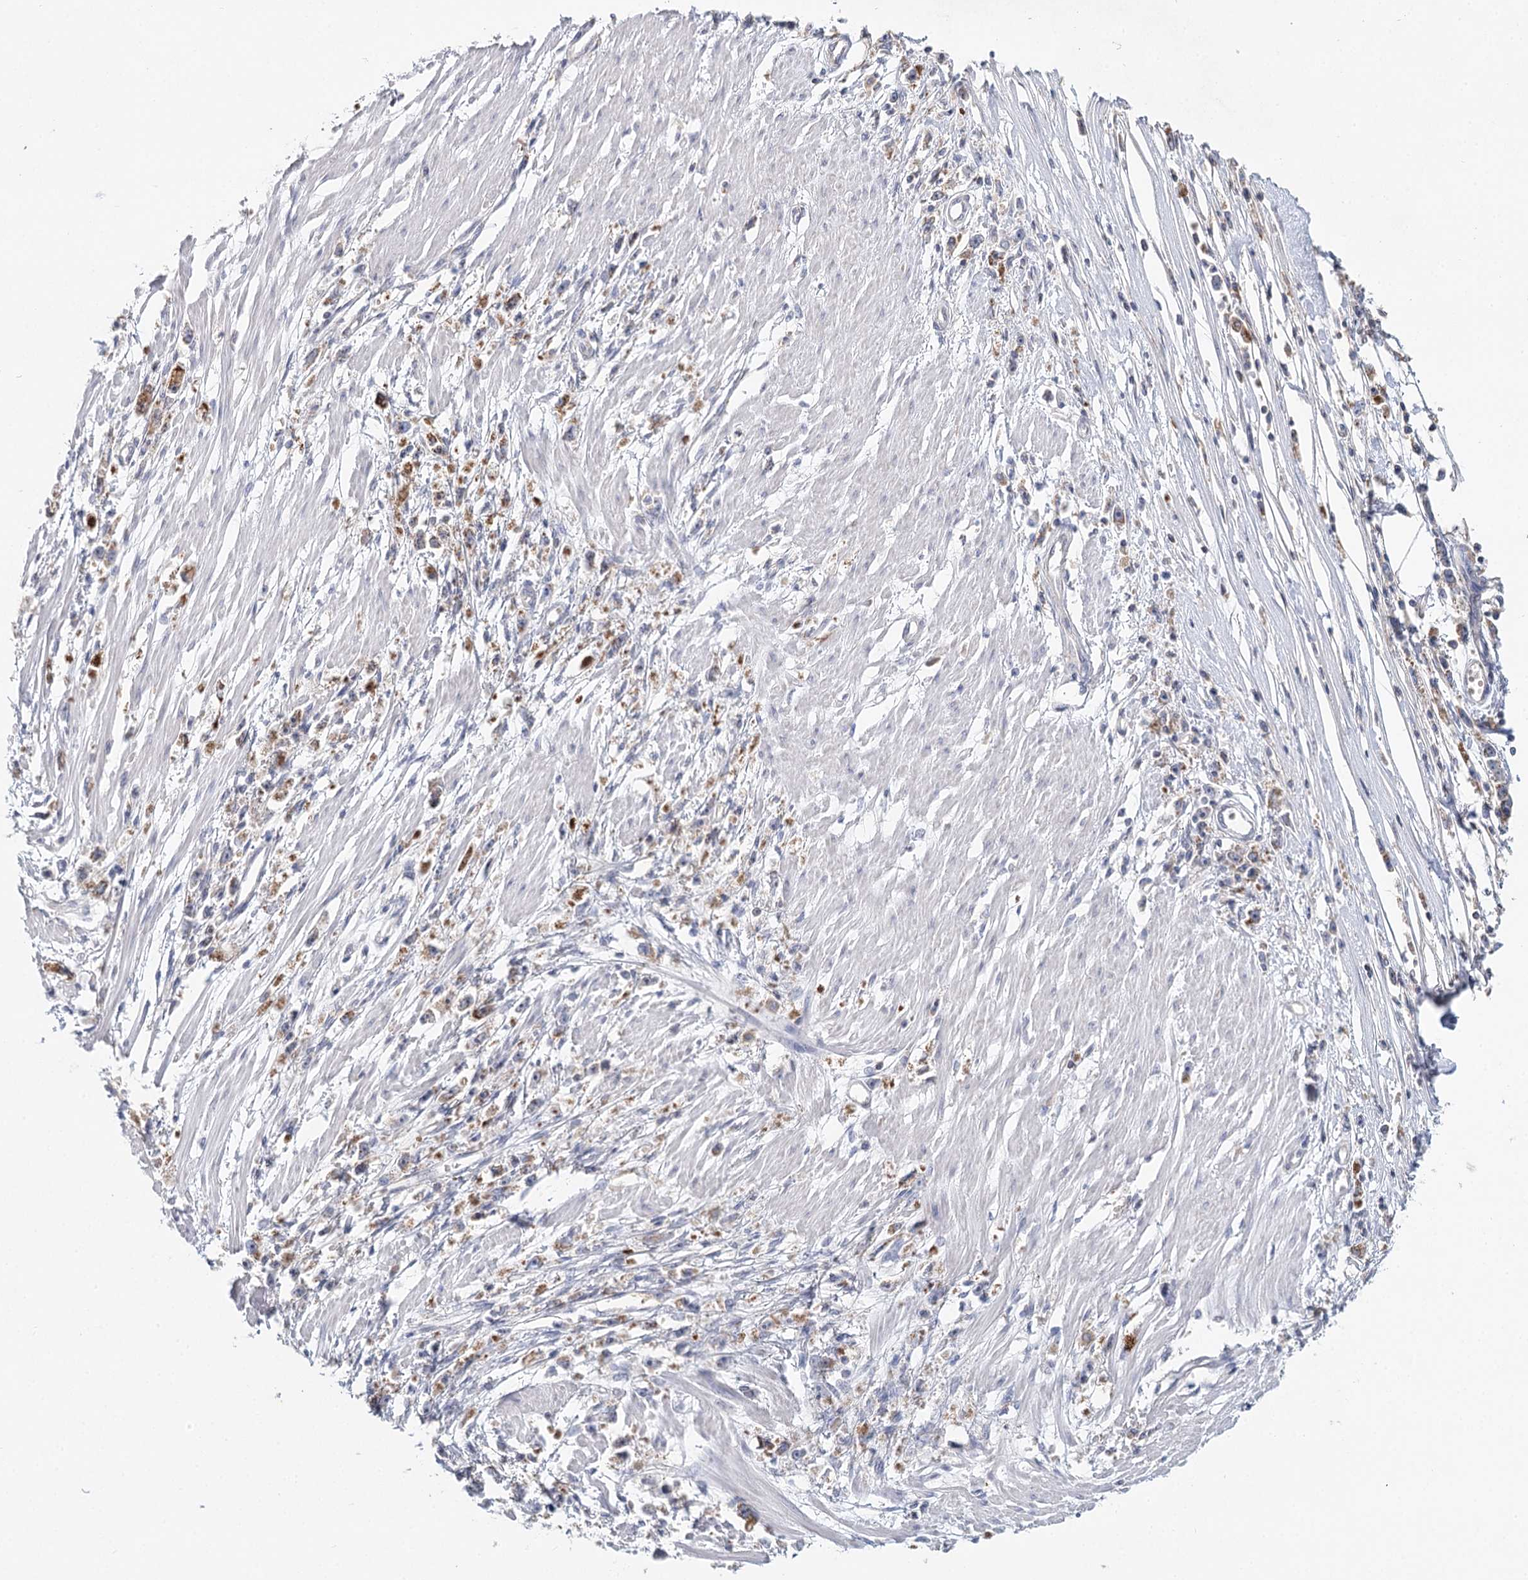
{"staining": {"intensity": "moderate", "quantity": ">75%", "location": "cytoplasmic/membranous"}, "tissue": "stomach cancer", "cell_type": "Tumor cells", "image_type": "cancer", "snomed": [{"axis": "morphology", "description": "Adenocarcinoma, NOS"}, {"axis": "topography", "description": "Stomach"}], "caption": "The immunohistochemical stain shows moderate cytoplasmic/membranous staining in tumor cells of stomach adenocarcinoma tissue.", "gene": "ARHGAP44", "patient": {"sex": "female", "age": 59}}